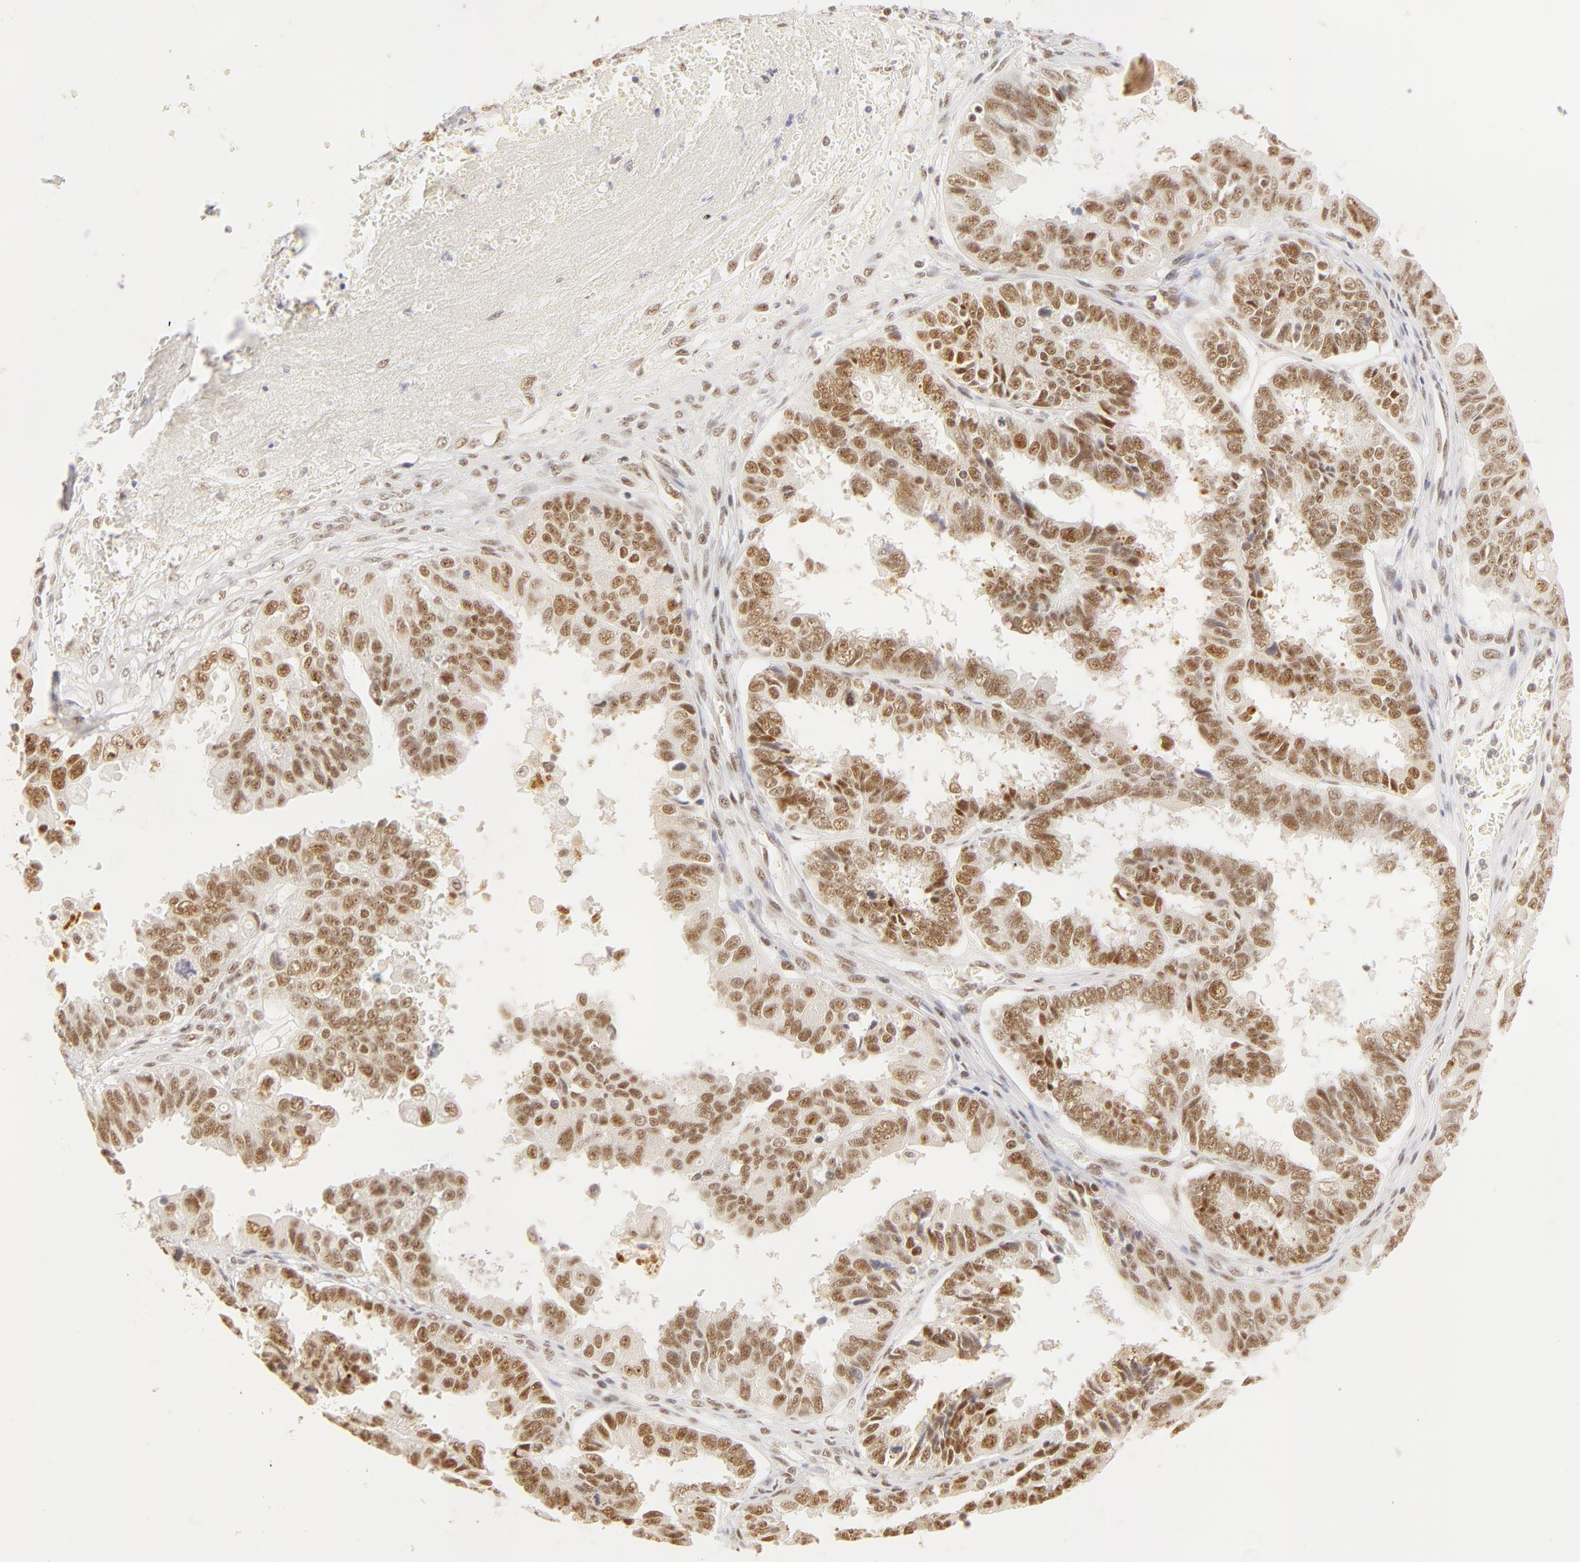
{"staining": {"intensity": "weak", "quantity": ">75%", "location": "nuclear"}, "tissue": "ovarian cancer", "cell_type": "Tumor cells", "image_type": "cancer", "snomed": [{"axis": "morphology", "description": "Carcinoma, endometroid"}, {"axis": "topography", "description": "Ovary"}], "caption": "Tumor cells exhibit low levels of weak nuclear expression in about >75% of cells in ovarian cancer (endometroid carcinoma).", "gene": "RBM39", "patient": {"sex": "female", "age": 85}}